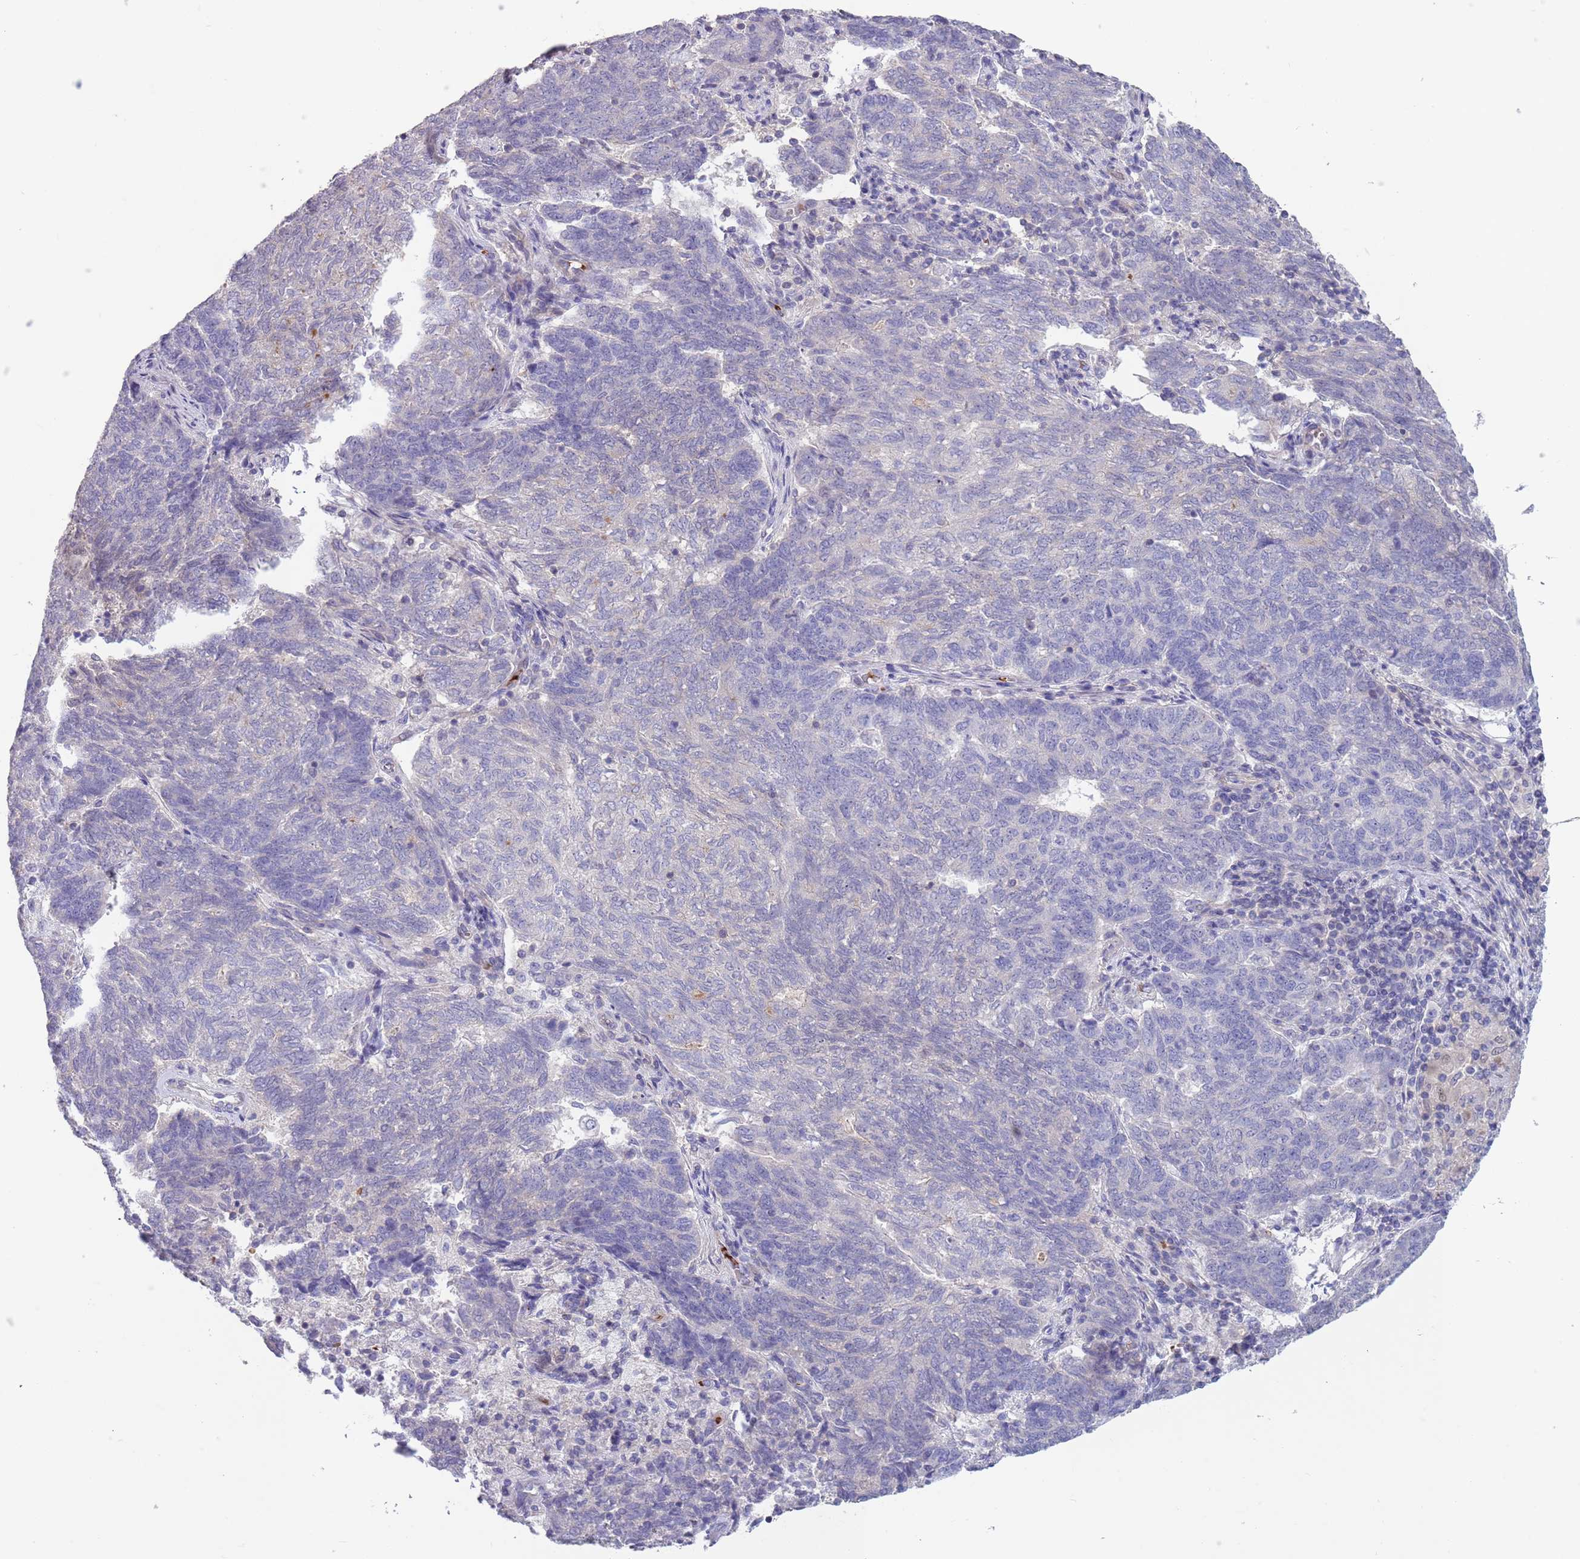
{"staining": {"intensity": "negative", "quantity": "none", "location": "none"}, "tissue": "endometrial cancer", "cell_type": "Tumor cells", "image_type": "cancer", "snomed": [{"axis": "morphology", "description": "Adenocarcinoma, NOS"}, {"axis": "topography", "description": "Endometrium"}], "caption": "Immunohistochemical staining of endometrial adenocarcinoma displays no significant expression in tumor cells.", "gene": "ZNF14", "patient": {"sex": "female", "age": 80}}